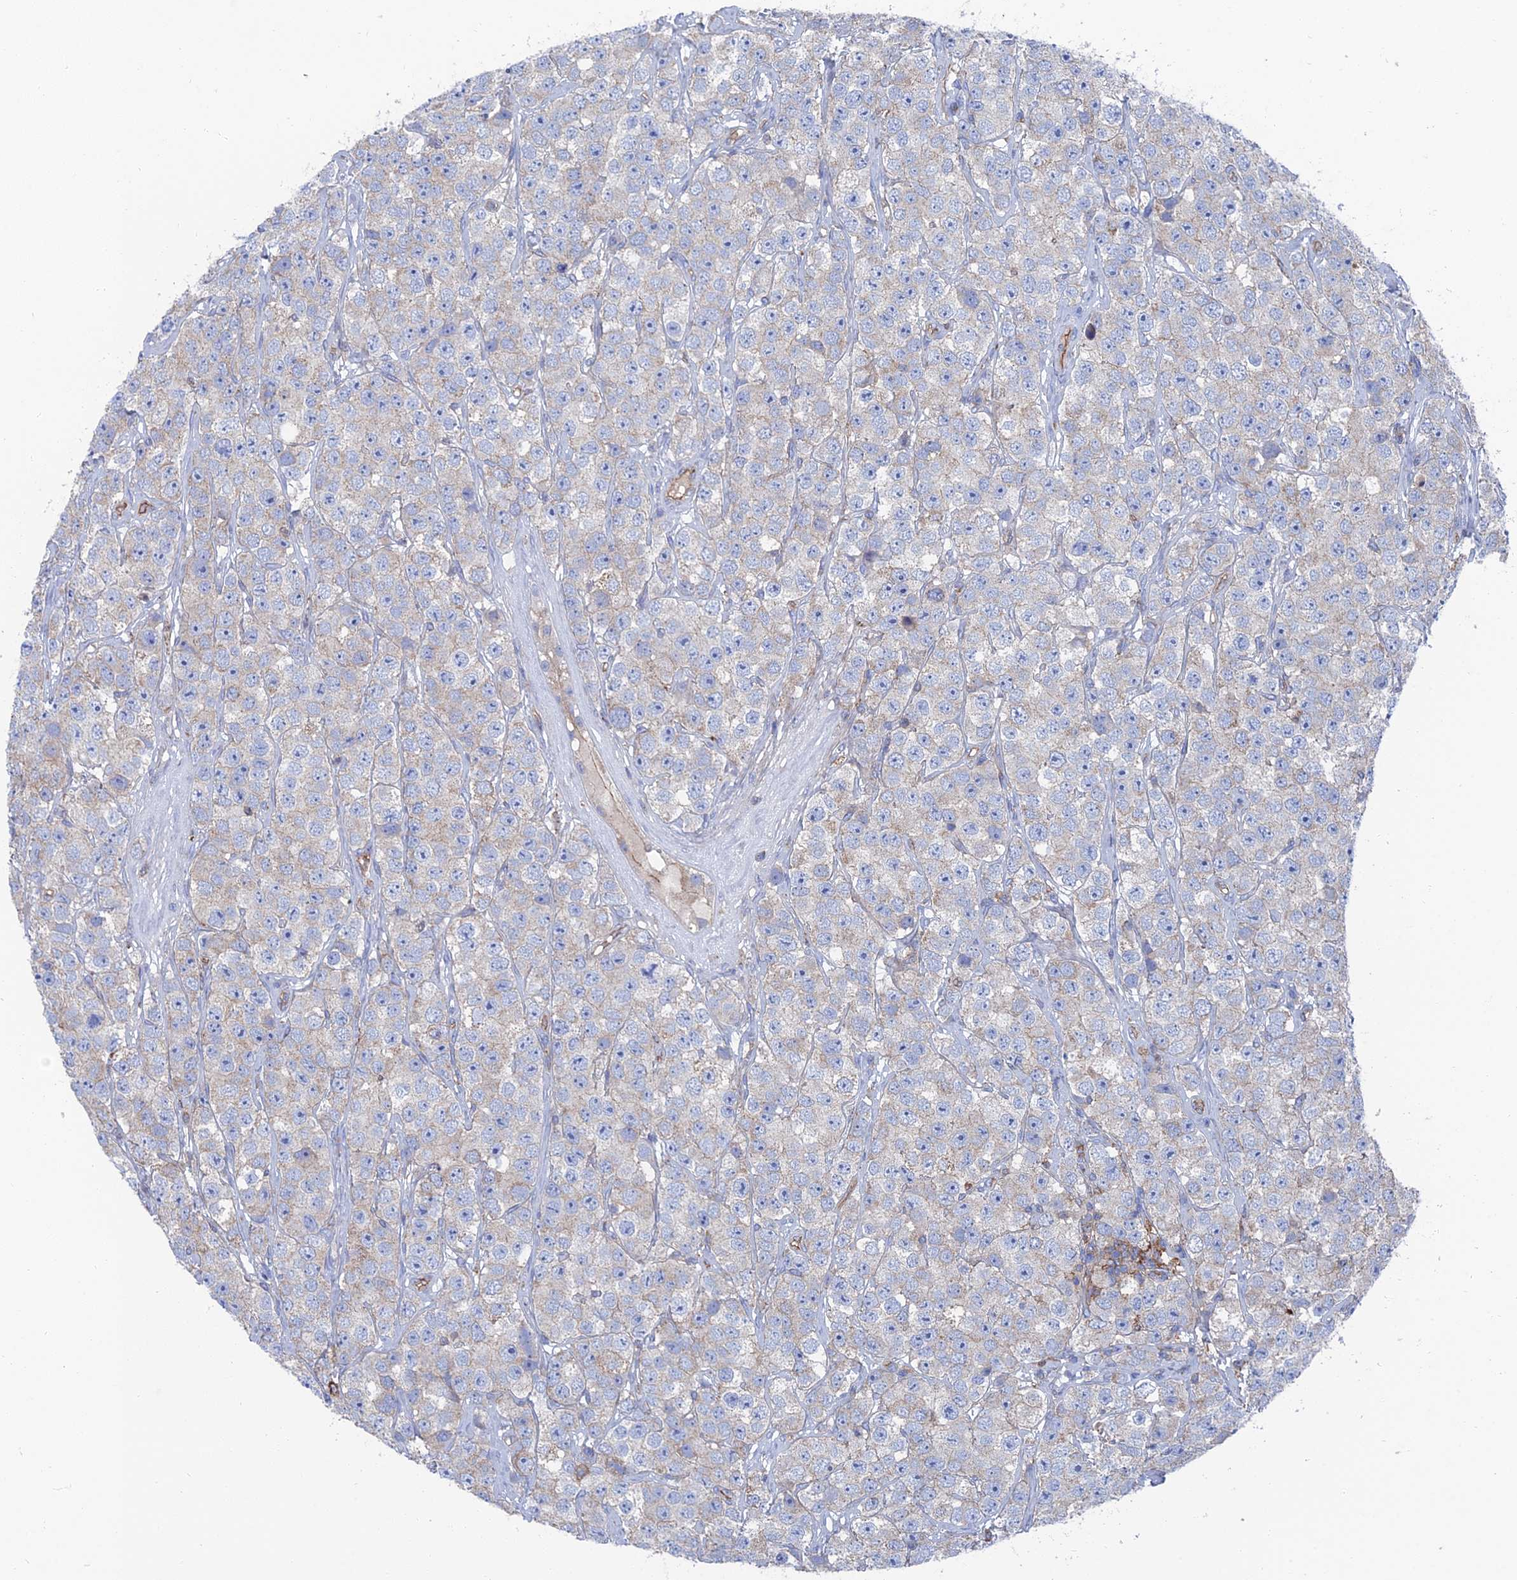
{"staining": {"intensity": "weak", "quantity": "<25%", "location": "cytoplasmic/membranous"}, "tissue": "testis cancer", "cell_type": "Tumor cells", "image_type": "cancer", "snomed": [{"axis": "morphology", "description": "Seminoma, NOS"}, {"axis": "topography", "description": "Testis"}], "caption": "Image shows no protein staining in tumor cells of seminoma (testis) tissue.", "gene": "SNX11", "patient": {"sex": "male", "age": 28}}